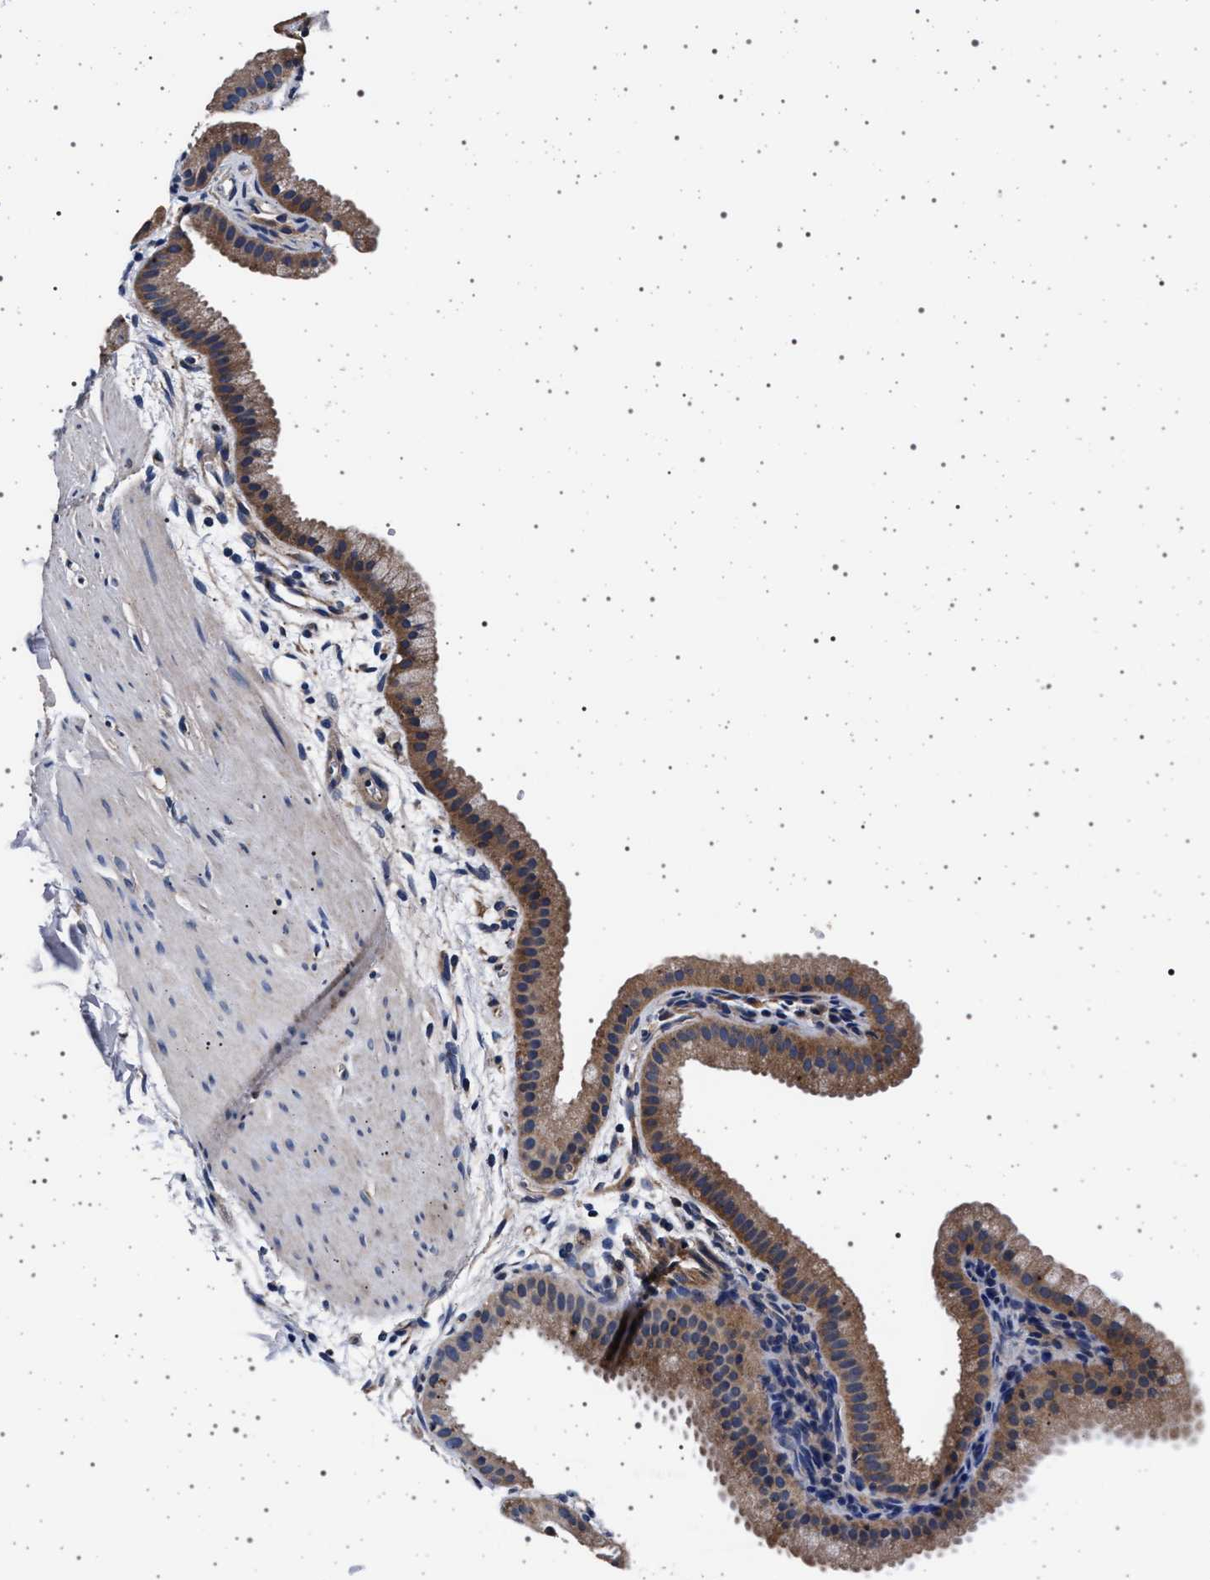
{"staining": {"intensity": "moderate", "quantity": ">75%", "location": "cytoplasmic/membranous"}, "tissue": "gallbladder", "cell_type": "Glandular cells", "image_type": "normal", "snomed": [{"axis": "morphology", "description": "Normal tissue, NOS"}, {"axis": "topography", "description": "Gallbladder"}], "caption": "High-power microscopy captured an IHC histopathology image of normal gallbladder, revealing moderate cytoplasmic/membranous positivity in approximately >75% of glandular cells.", "gene": "MAP3K2", "patient": {"sex": "female", "age": 64}}